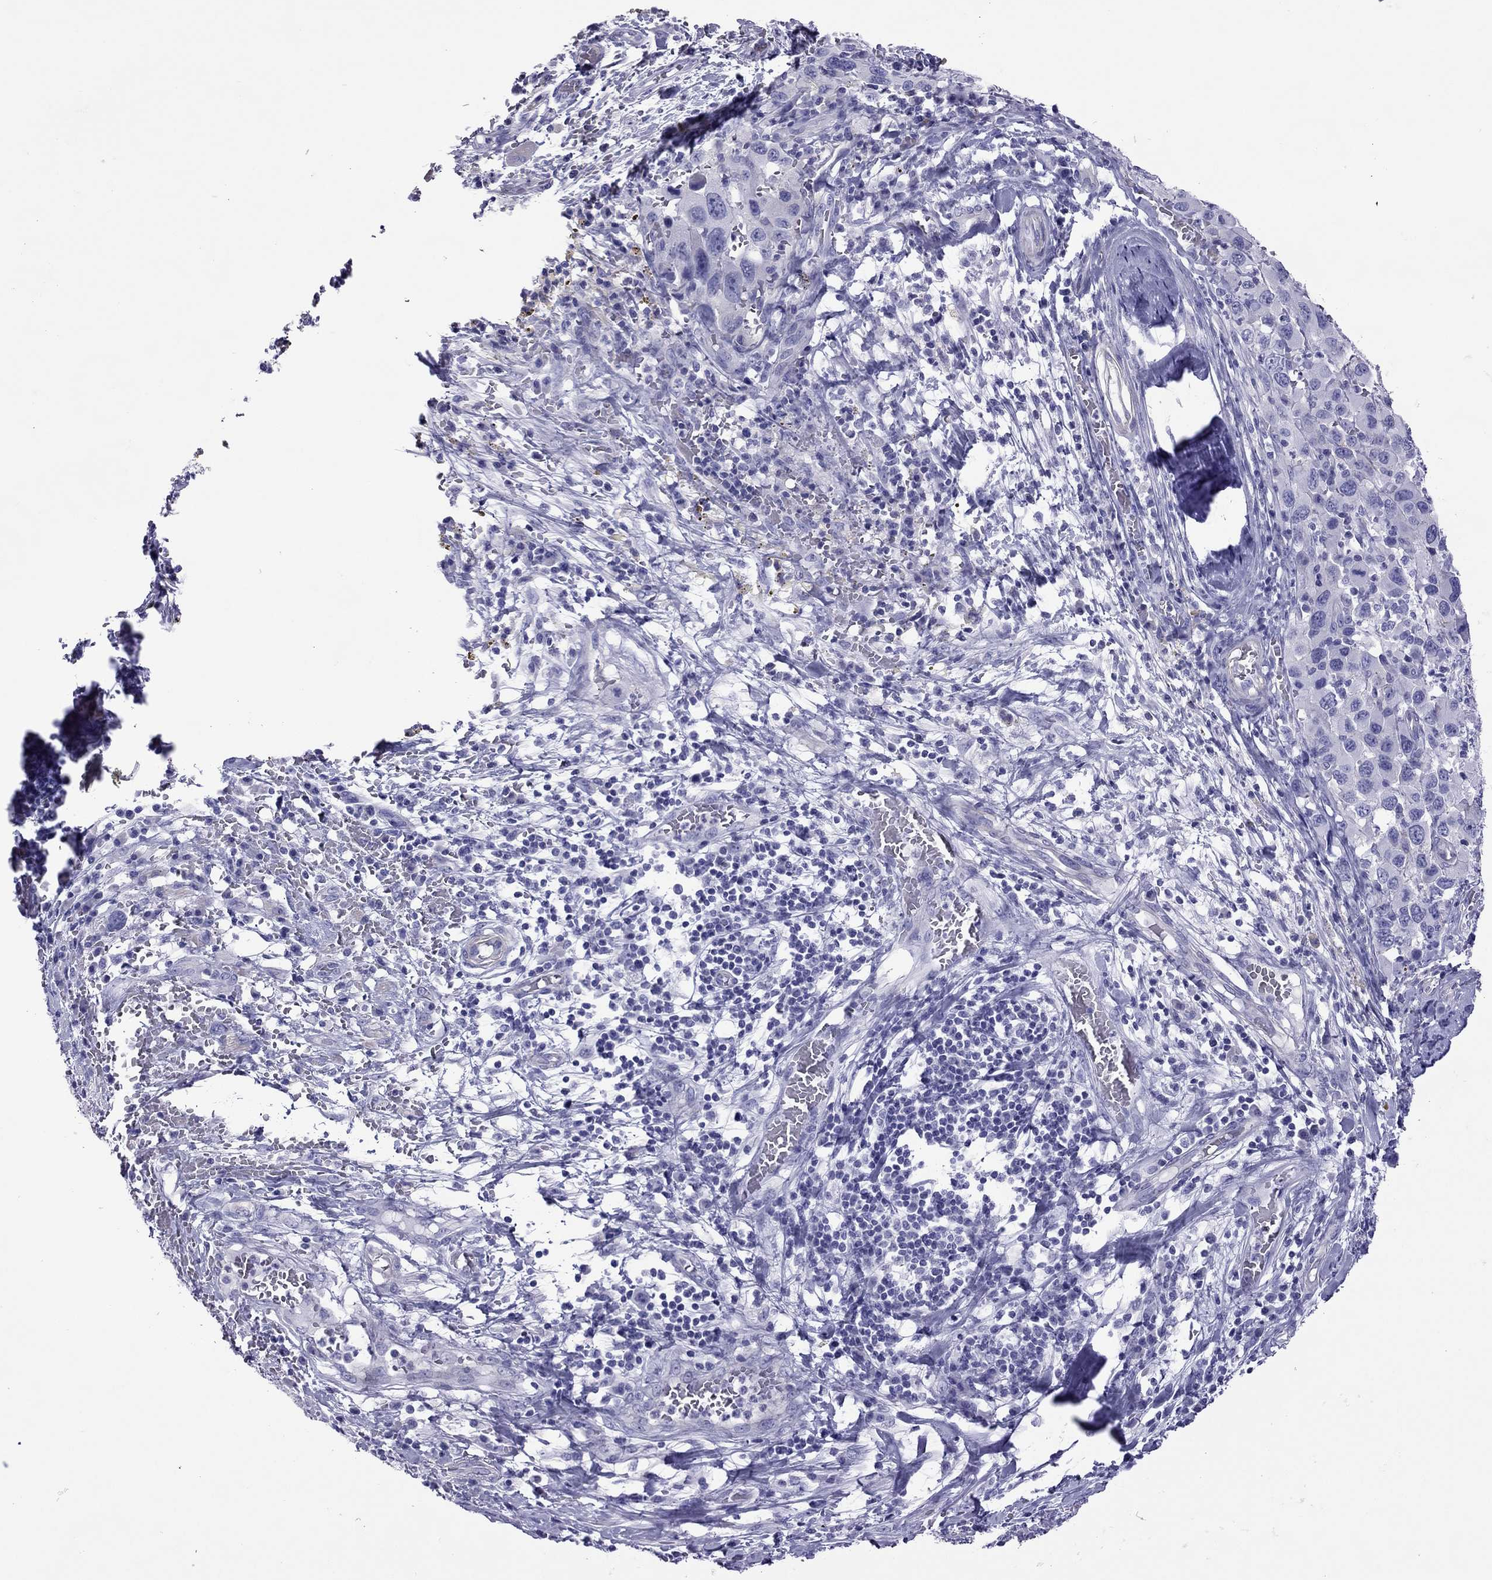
{"staining": {"intensity": "negative", "quantity": "none", "location": "none"}, "tissue": "melanoma", "cell_type": "Tumor cells", "image_type": "cancer", "snomed": [{"axis": "morphology", "description": "Malignant melanoma, NOS"}, {"axis": "topography", "description": "Skin"}], "caption": "A high-resolution histopathology image shows IHC staining of melanoma, which exhibits no significant staining in tumor cells.", "gene": "MYL11", "patient": {"sex": "female", "age": 91}}